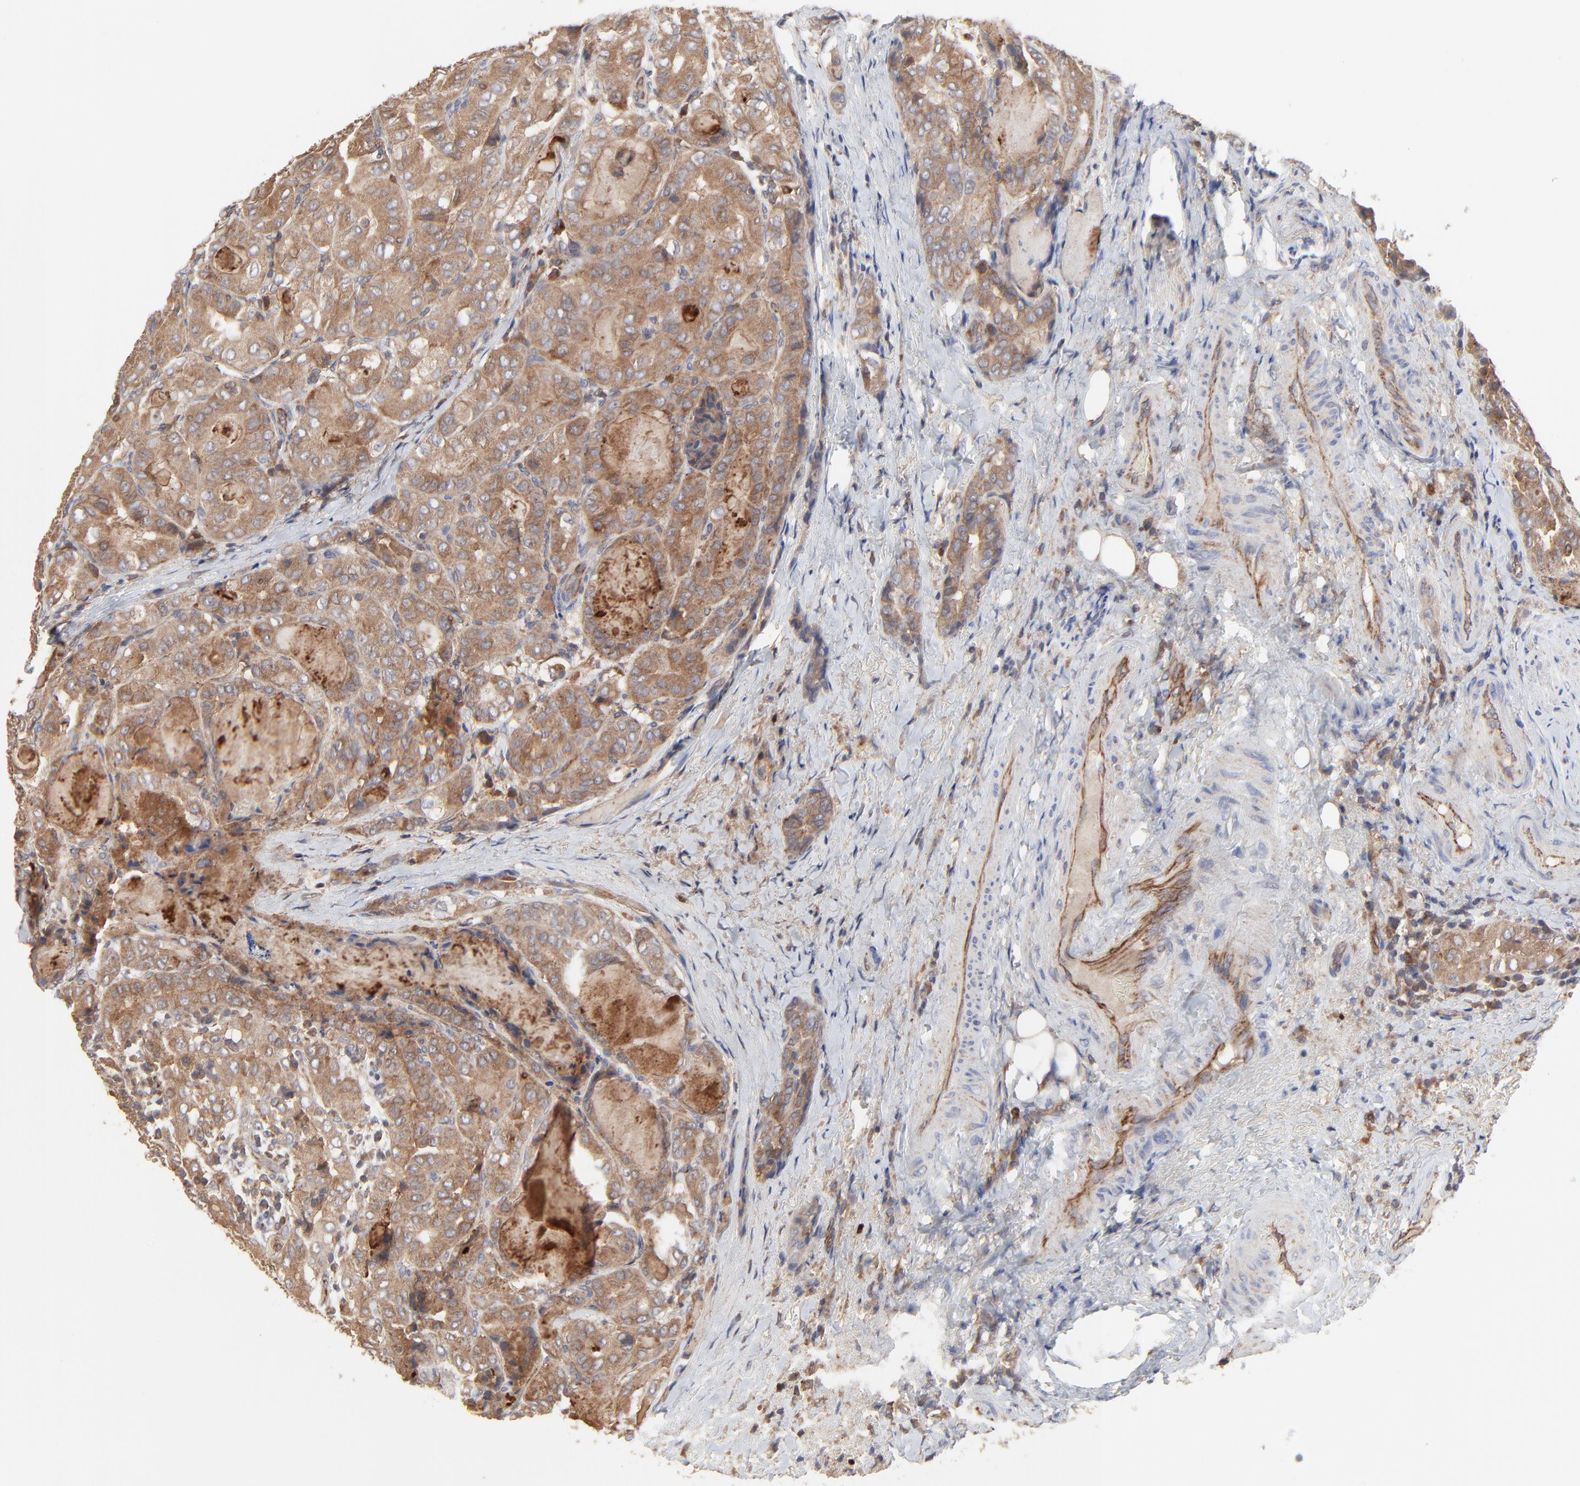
{"staining": {"intensity": "strong", "quantity": ">75%", "location": "cytoplasmic/membranous"}, "tissue": "thyroid cancer", "cell_type": "Tumor cells", "image_type": "cancer", "snomed": [{"axis": "morphology", "description": "Papillary adenocarcinoma, NOS"}, {"axis": "topography", "description": "Thyroid gland"}], "caption": "An immunohistochemistry image of neoplastic tissue is shown. Protein staining in brown shows strong cytoplasmic/membranous positivity in thyroid cancer within tumor cells. The staining was performed using DAB (3,3'-diaminobenzidine), with brown indicating positive protein expression. Nuclei are stained blue with hematoxylin.", "gene": "RAB9A", "patient": {"sex": "female", "age": 71}}